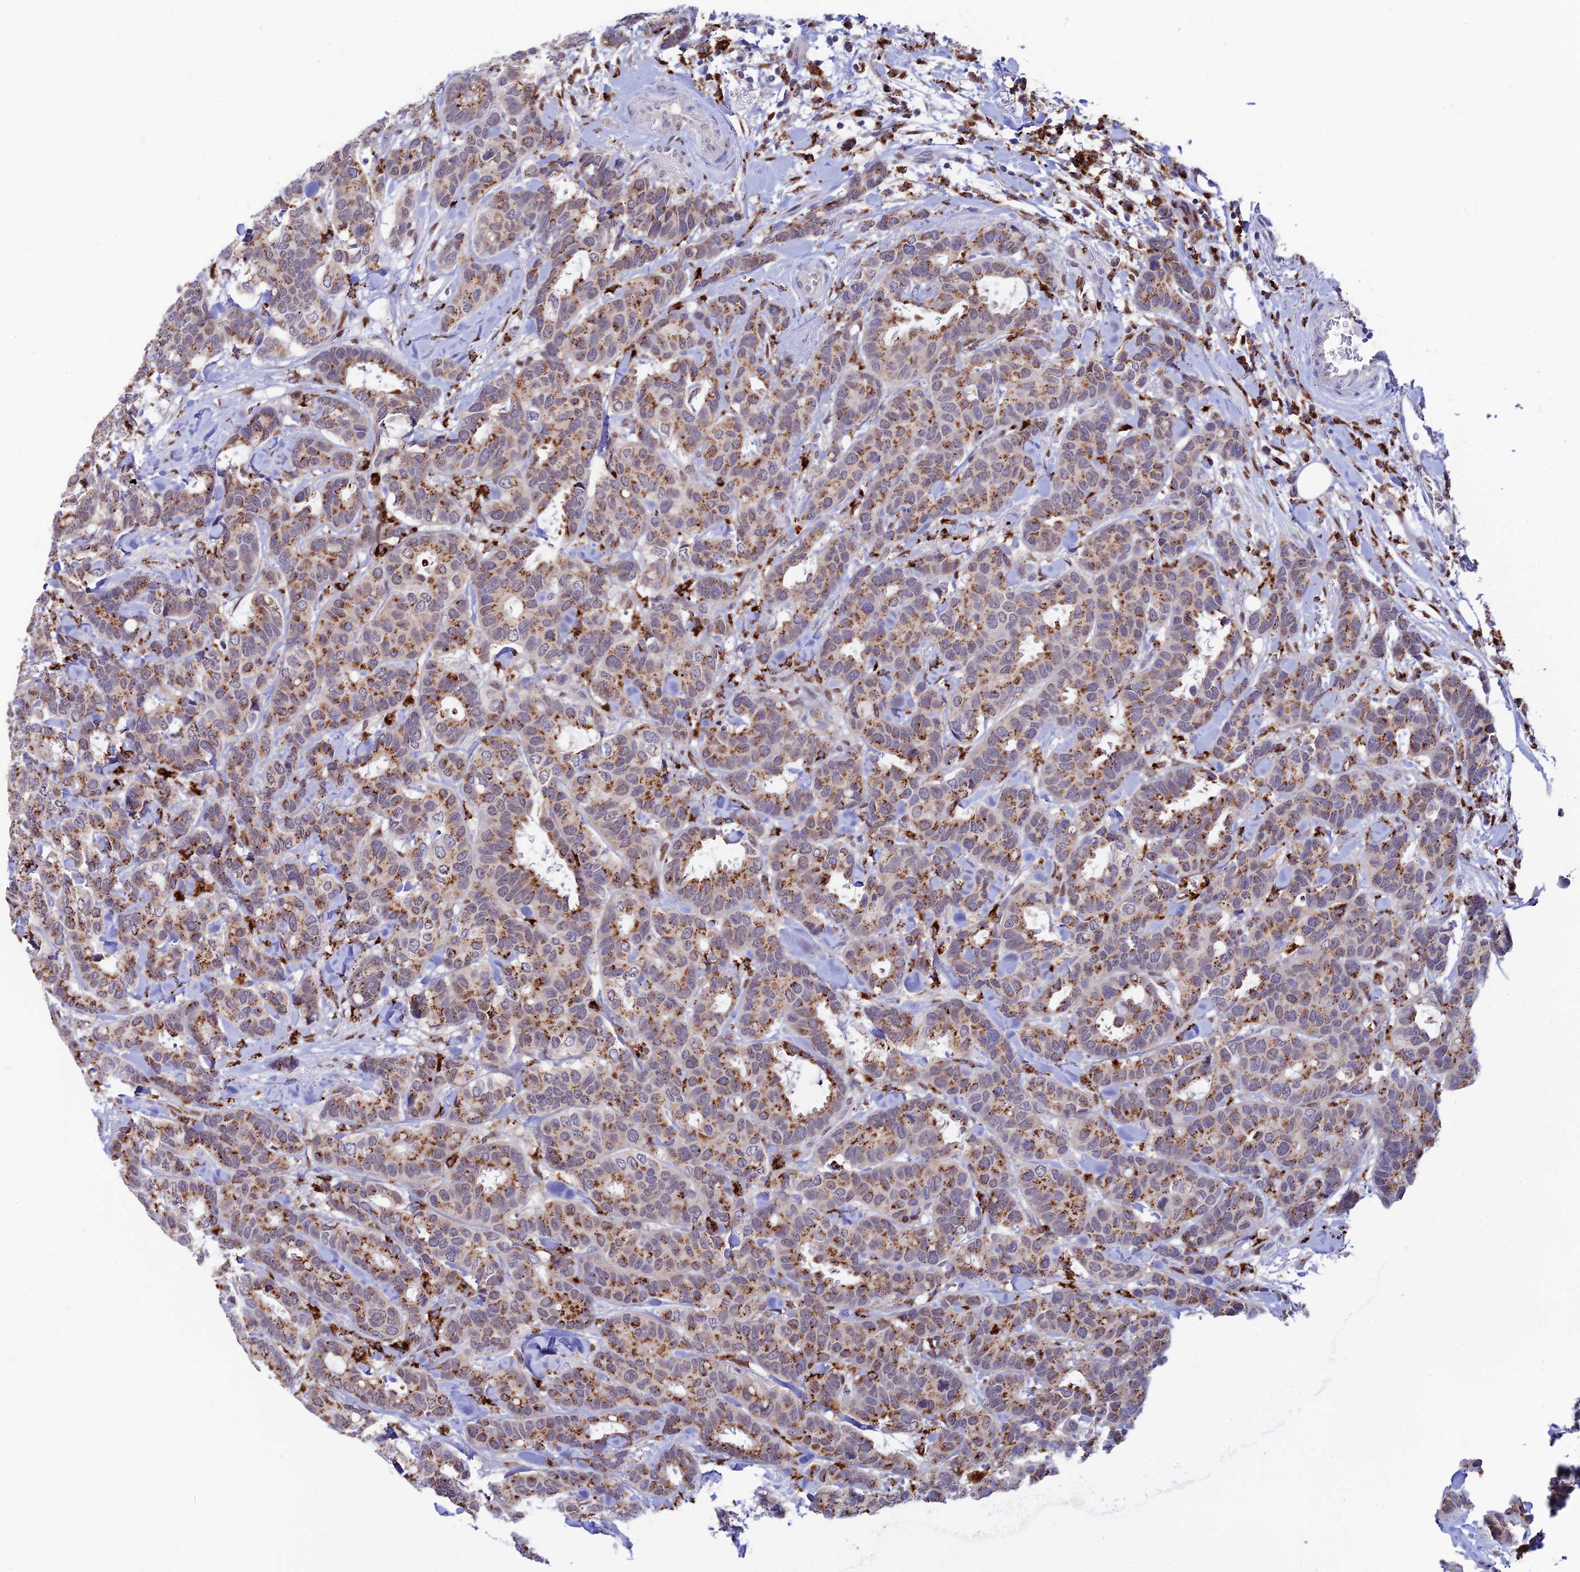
{"staining": {"intensity": "moderate", "quantity": ">75%", "location": "cytoplasmic/membranous"}, "tissue": "breast cancer", "cell_type": "Tumor cells", "image_type": "cancer", "snomed": [{"axis": "morphology", "description": "Normal tissue, NOS"}, {"axis": "morphology", "description": "Duct carcinoma"}, {"axis": "topography", "description": "Breast"}], "caption": "Moderate cytoplasmic/membranous positivity is identified in about >75% of tumor cells in intraductal carcinoma (breast).", "gene": "HIC1", "patient": {"sex": "female", "age": 87}}